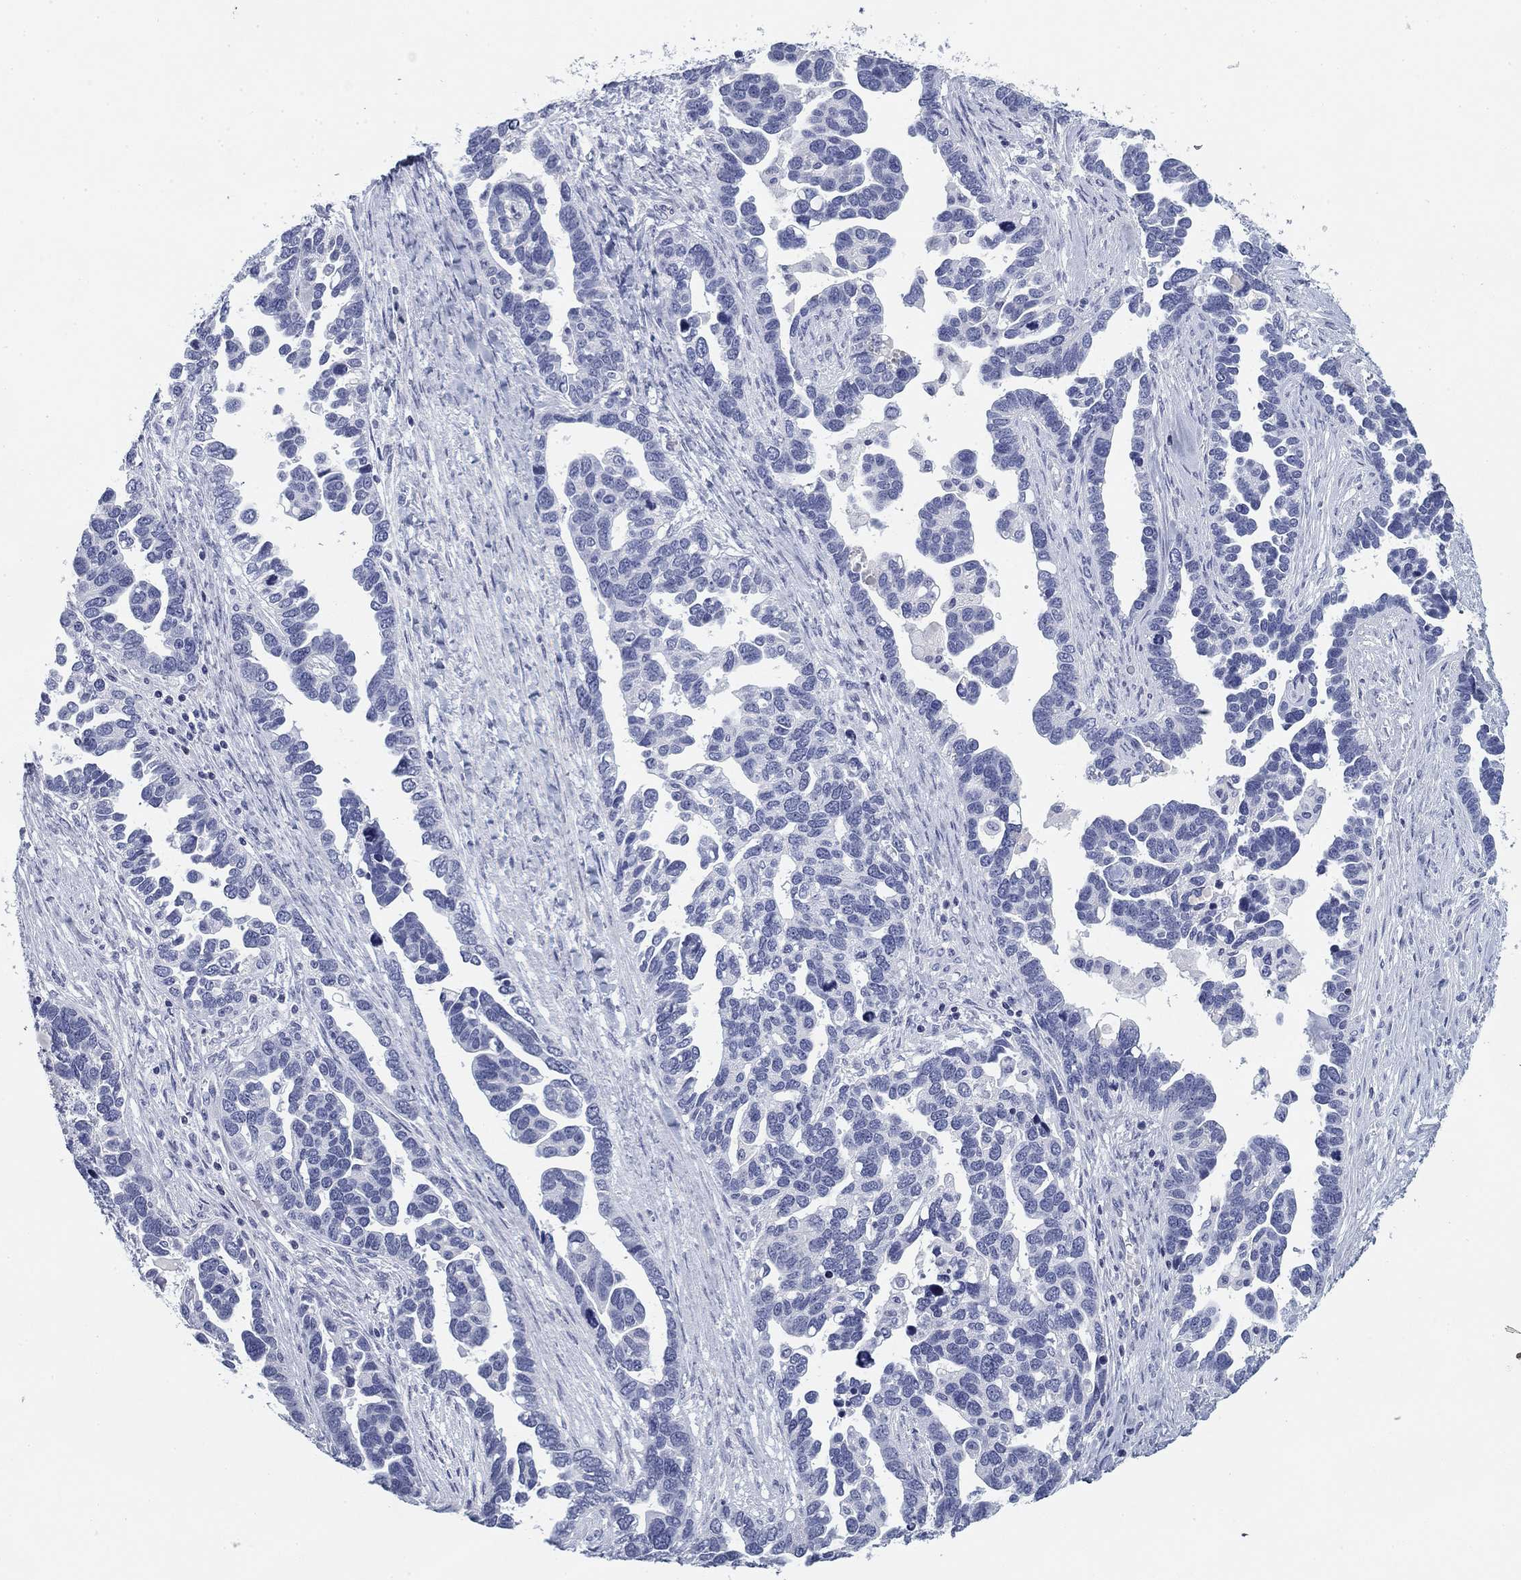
{"staining": {"intensity": "negative", "quantity": "none", "location": "none"}, "tissue": "ovarian cancer", "cell_type": "Tumor cells", "image_type": "cancer", "snomed": [{"axis": "morphology", "description": "Cystadenocarcinoma, serous, NOS"}, {"axis": "topography", "description": "Ovary"}], "caption": "DAB immunohistochemical staining of human ovarian cancer (serous cystadenocarcinoma) demonstrates no significant expression in tumor cells.", "gene": "CD79B", "patient": {"sex": "female", "age": 54}}